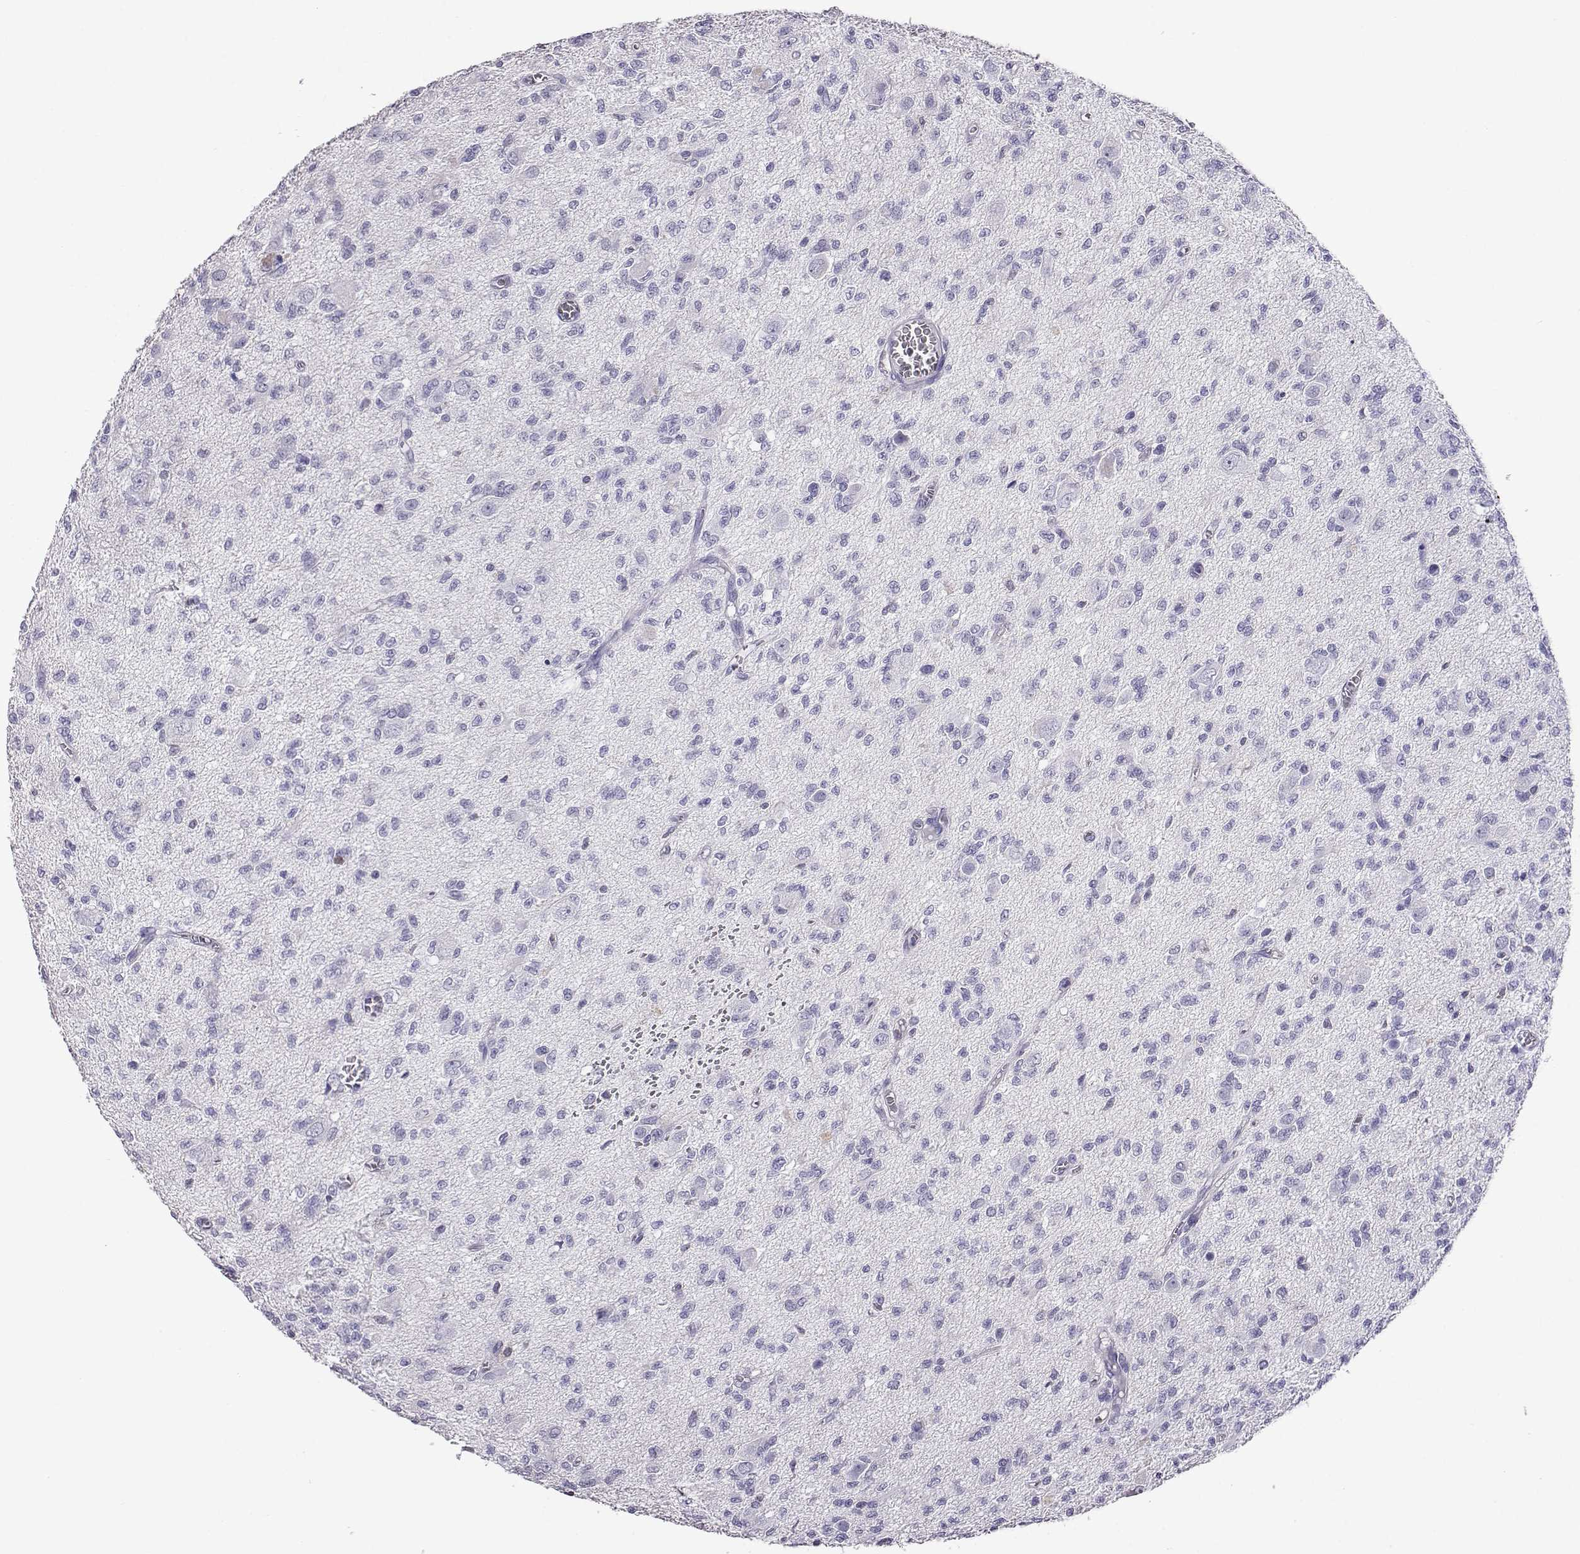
{"staining": {"intensity": "negative", "quantity": "none", "location": "none"}, "tissue": "glioma", "cell_type": "Tumor cells", "image_type": "cancer", "snomed": [{"axis": "morphology", "description": "Glioma, malignant, Low grade"}, {"axis": "topography", "description": "Brain"}], "caption": "This is an immunohistochemistry (IHC) photomicrograph of human glioma. There is no expression in tumor cells.", "gene": "AKR1B1", "patient": {"sex": "male", "age": 64}}